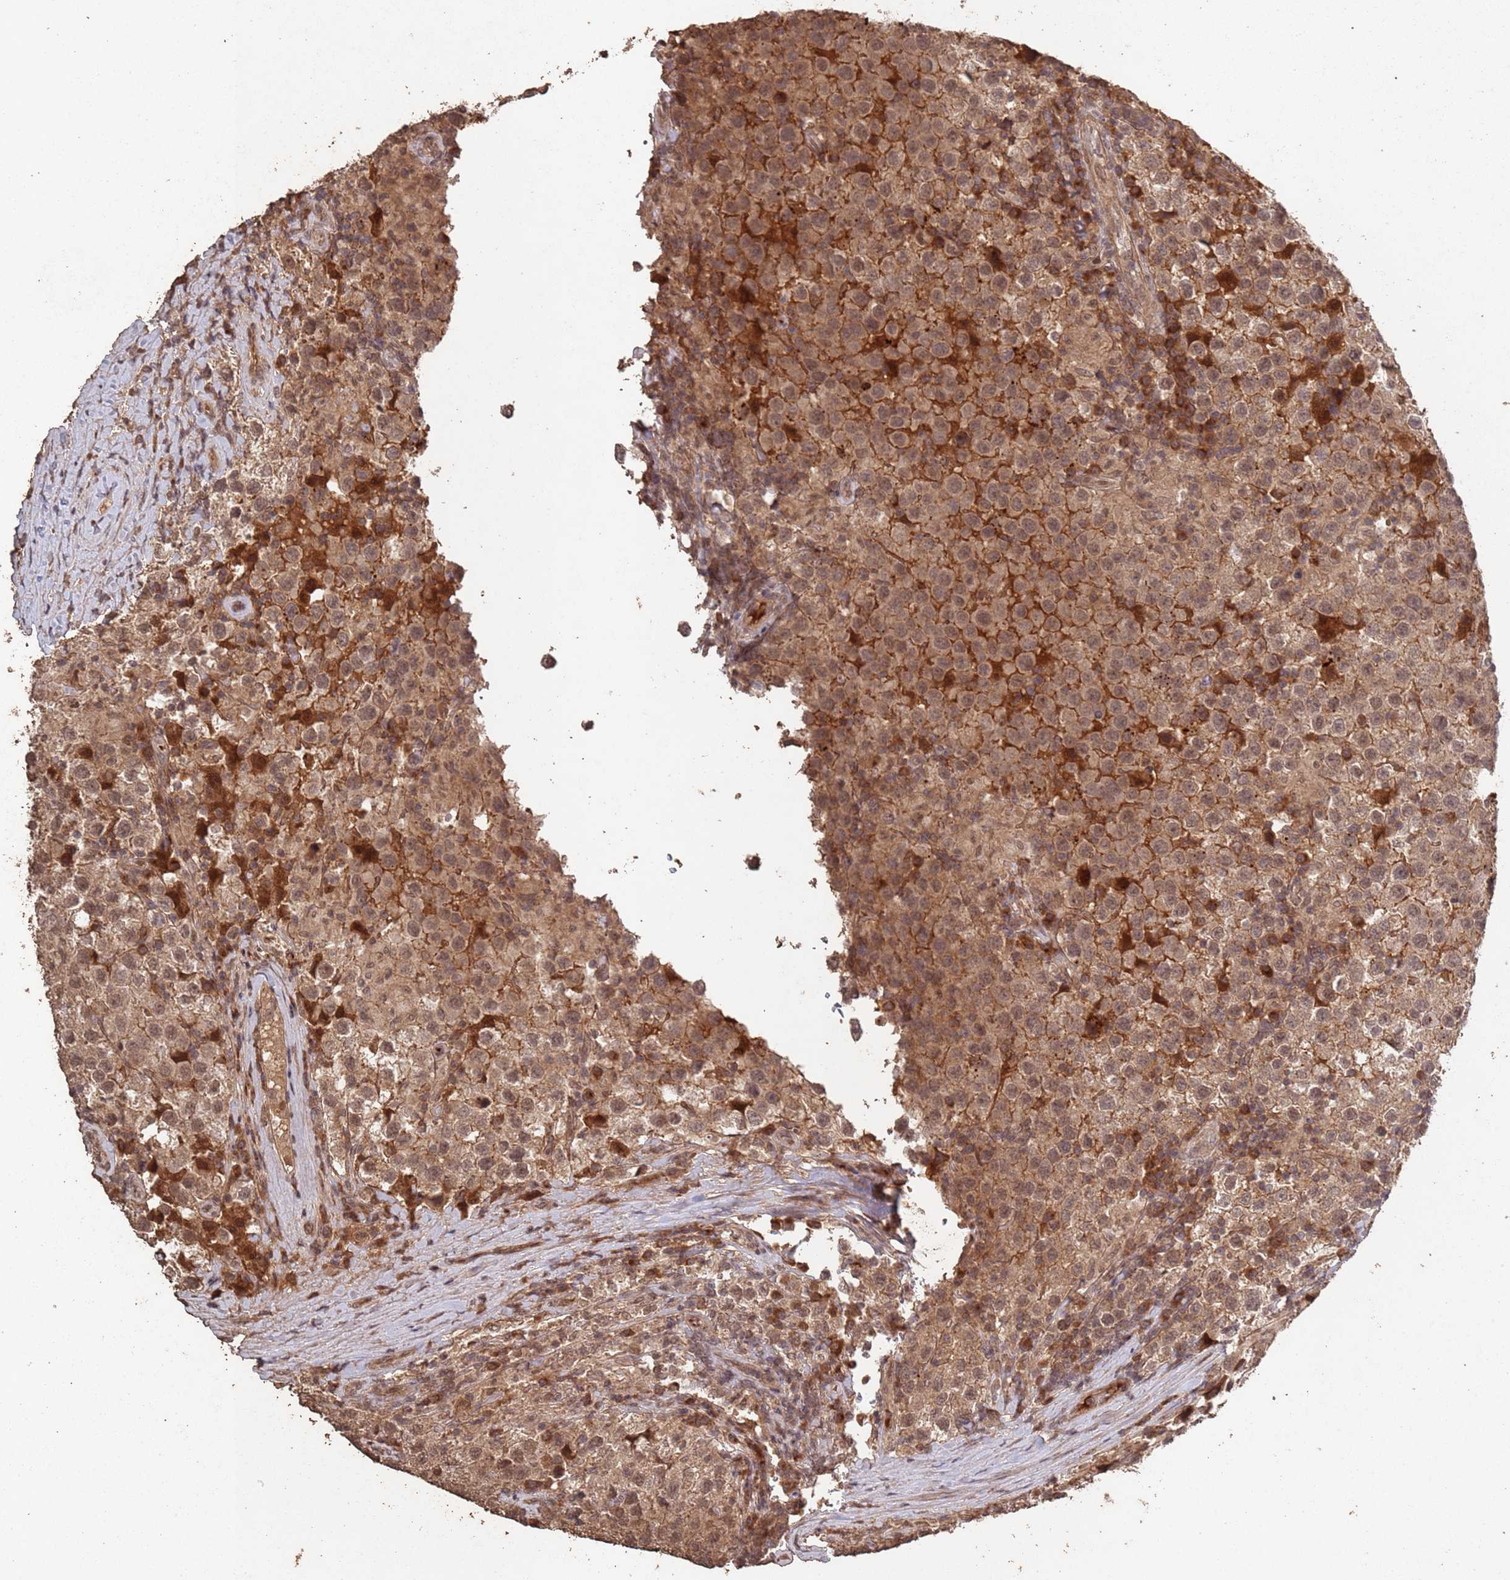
{"staining": {"intensity": "moderate", "quantity": ">75%", "location": "cytoplasmic/membranous,nuclear"}, "tissue": "testis cancer", "cell_type": "Tumor cells", "image_type": "cancer", "snomed": [{"axis": "morphology", "description": "Seminoma, NOS"}, {"axis": "morphology", "description": "Carcinoma, Embryonal, NOS"}, {"axis": "topography", "description": "Testis"}], "caption": "Moderate cytoplasmic/membranous and nuclear positivity is identified in about >75% of tumor cells in testis cancer (embryonal carcinoma). Using DAB (brown) and hematoxylin (blue) stains, captured at high magnification using brightfield microscopy.", "gene": "FRAT1", "patient": {"sex": "male", "age": 41}}